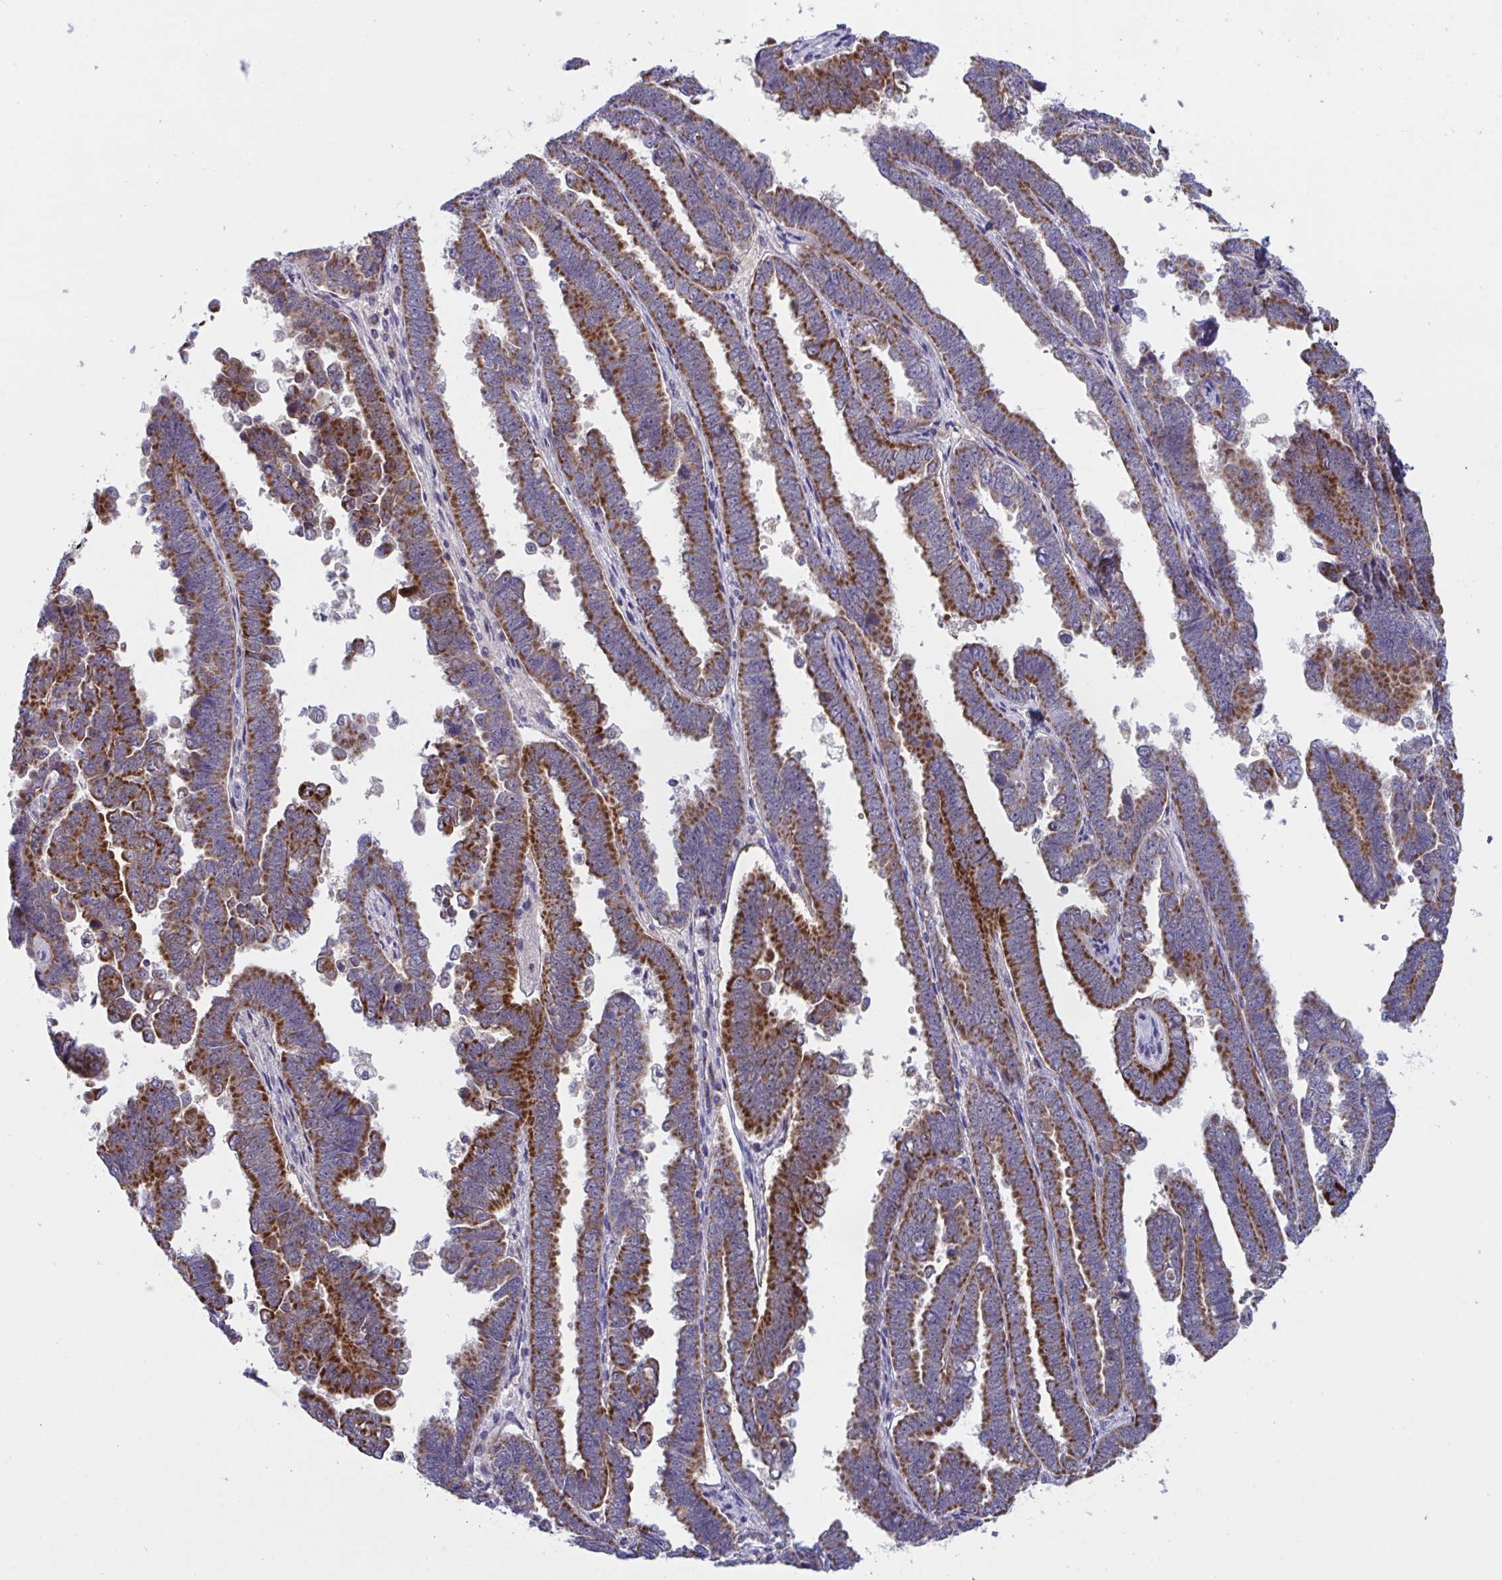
{"staining": {"intensity": "strong", "quantity": ">75%", "location": "cytoplasmic/membranous"}, "tissue": "endometrial cancer", "cell_type": "Tumor cells", "image_type": "cancer", "snomed": [{"axis": "morphology", "description": "Adenocarcinoma, NOS"}, {"axis": "topography", "description": "Endometrium"}], "caption": "Protein staining of endometrial adenocarcinoma tissue exhibits strong cytoplasmic/membranous positivity in about >75% of tumor cells.", "gene": "BCAT2", "patient": {"sex": "female", "age": 75}}